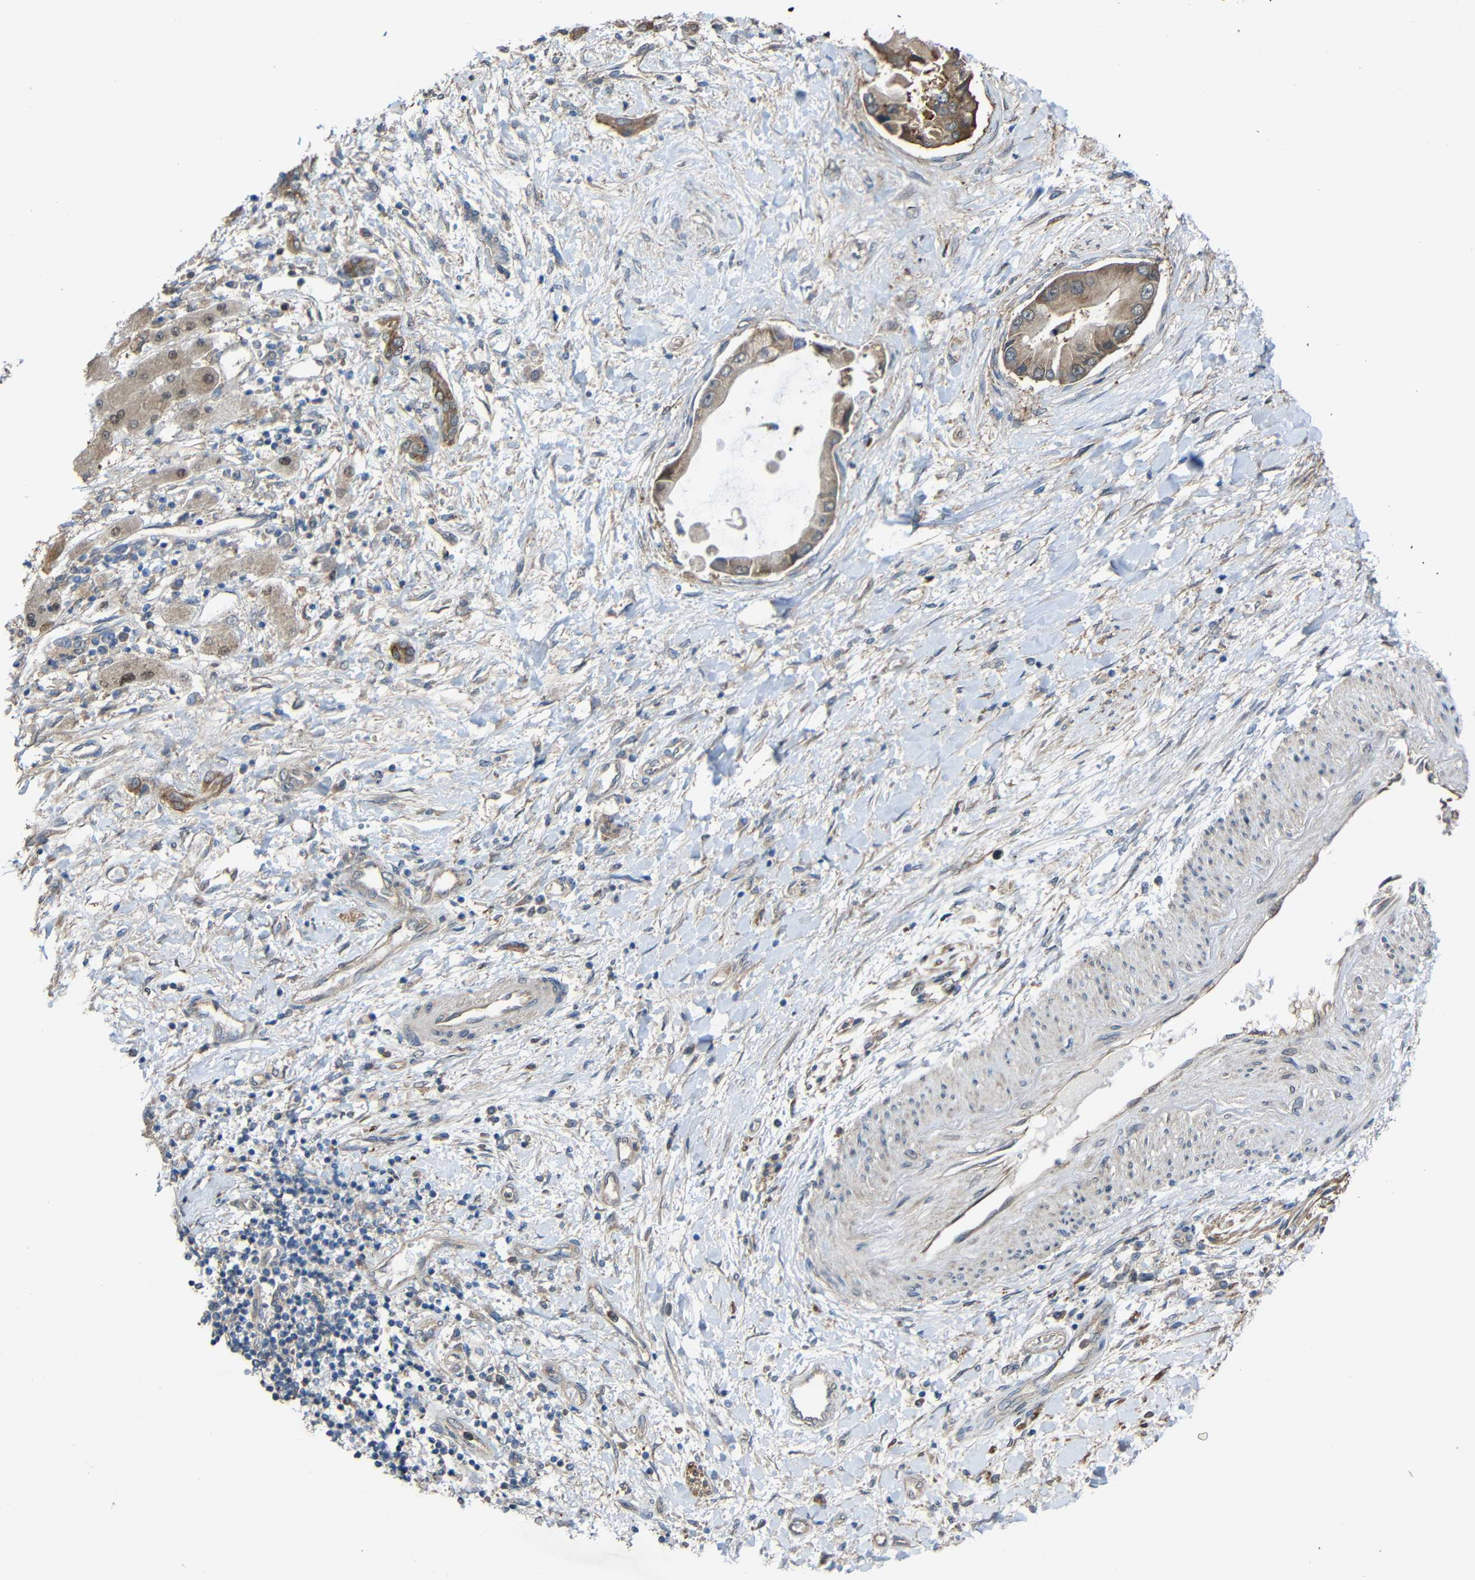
{"staining": {"intensity": "moderate", "quantity": ">75%", "location": "cytoplasmic/membranous"}, "tissue": "liver cancer", "cell_type": "Tumor cells", "image_type": "cancer", "snomed": [{"axis": "morphology", "description": "Cholangiocarcinoma"}, {"axis": "topography", "description": "Liver"}], "caption": "IHC histopathology image of neoplastic tissue: human liver cancer stained using IHC shows medium levels of moderate protein expression localized specifically in the cytoplasmic/membranous of tumor cells, appearing as a cytoplasmic/membranous brown color.", "gene": "CHST9", "patient": {"sex": "male", "age": 50}}